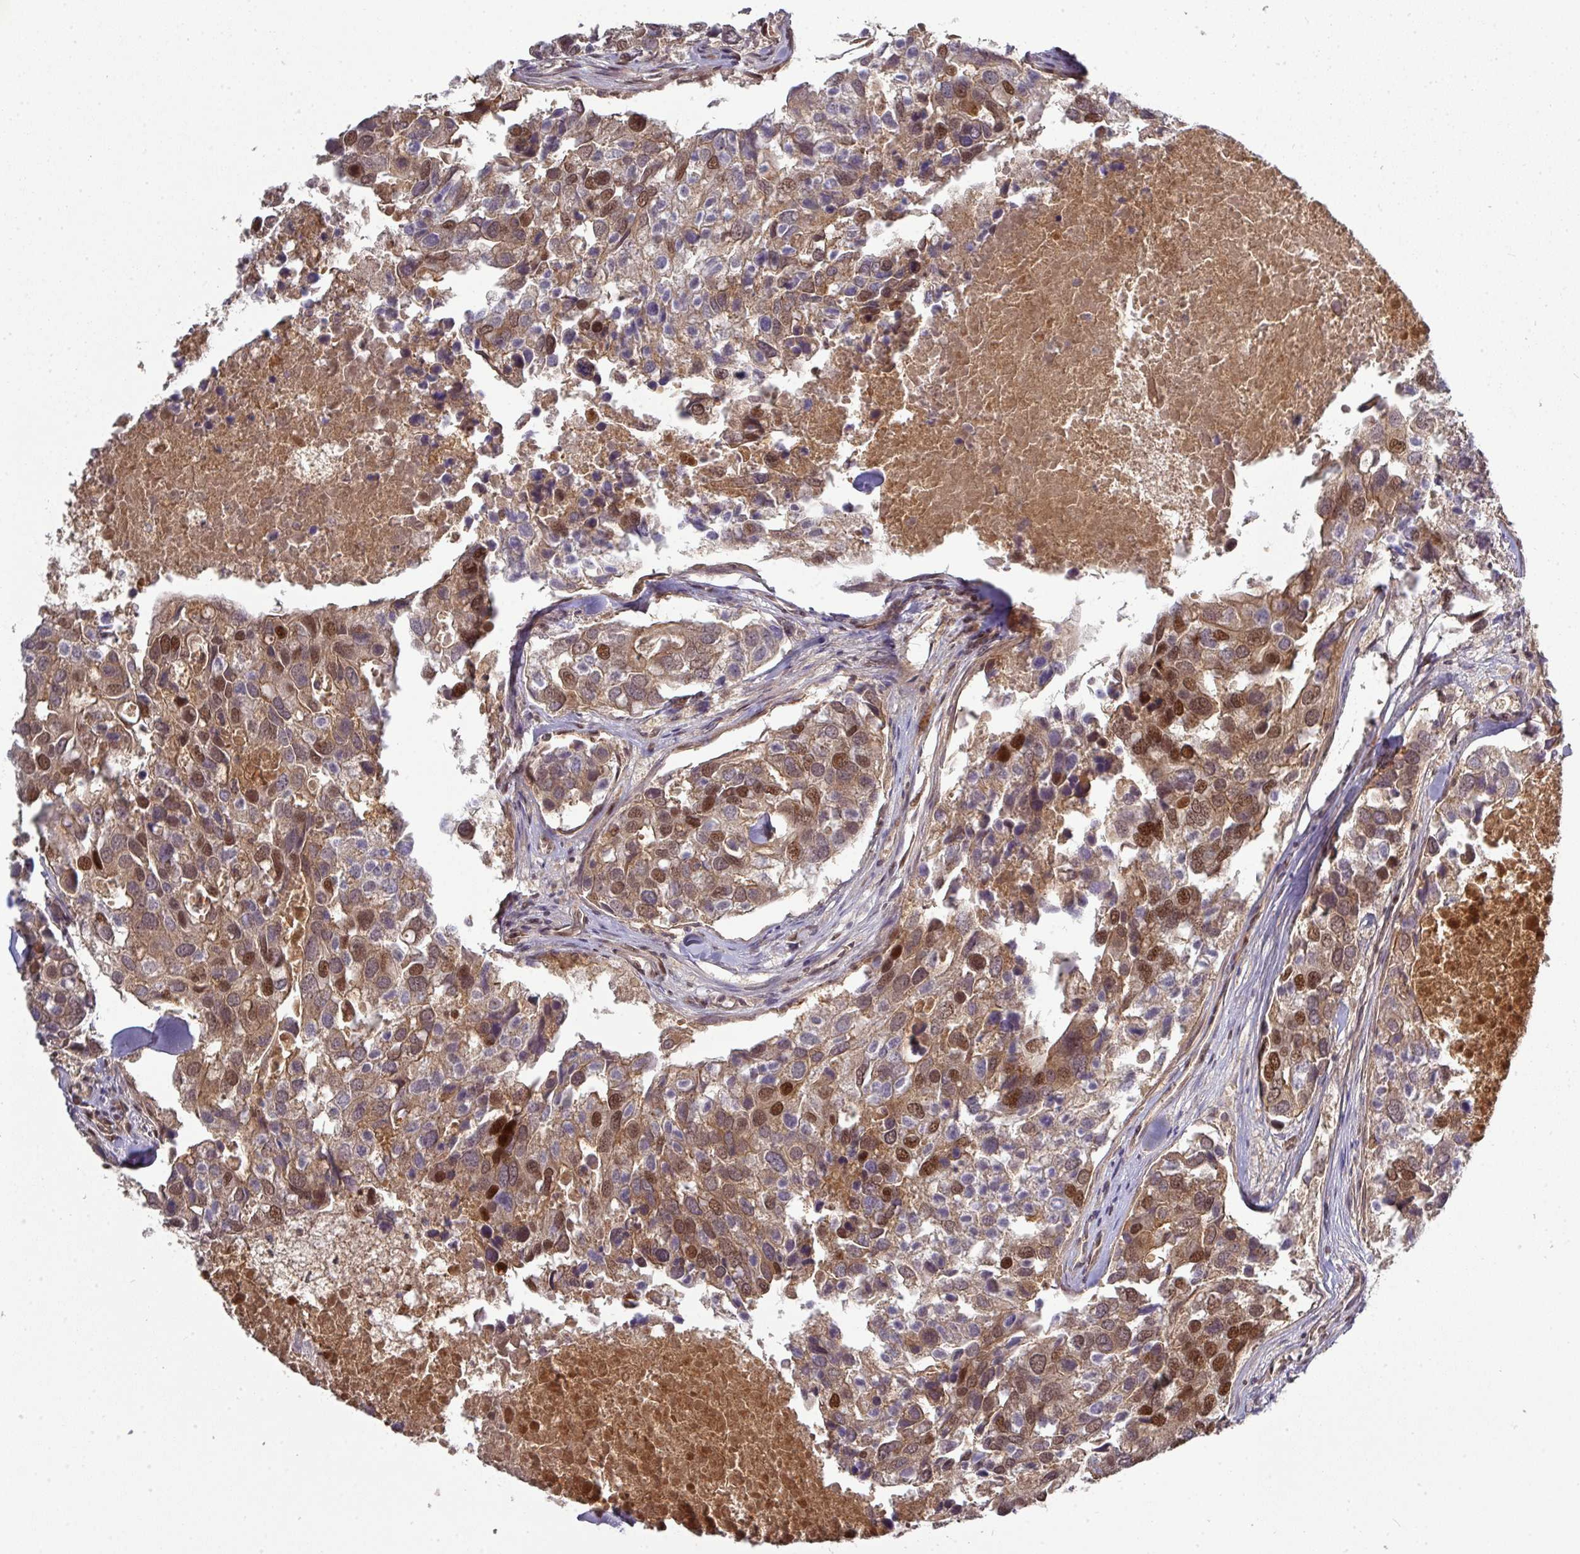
{"staining": {"intensity": "strong", "quantity": "25%-75%", "location": "cytoplasmic/membranous,nuclear"}, "tissue": "breast cancer", "cell_type": "Tumor cells", "image_type": "cancer", "snomed": [{"axis": "morphology", "description": "Duct carcinoma"}, {"axis": "topography", "description": "Breast"}], "caption": "An IHC micrograph of neoplastic tissue is shown. Protein staining in brown labels strong cytoplasmic/membranous and nuclear positivity in breast cancer within tumor cells.", "gene": "CIC", "patient": {"sex": "female", "age": 83}}